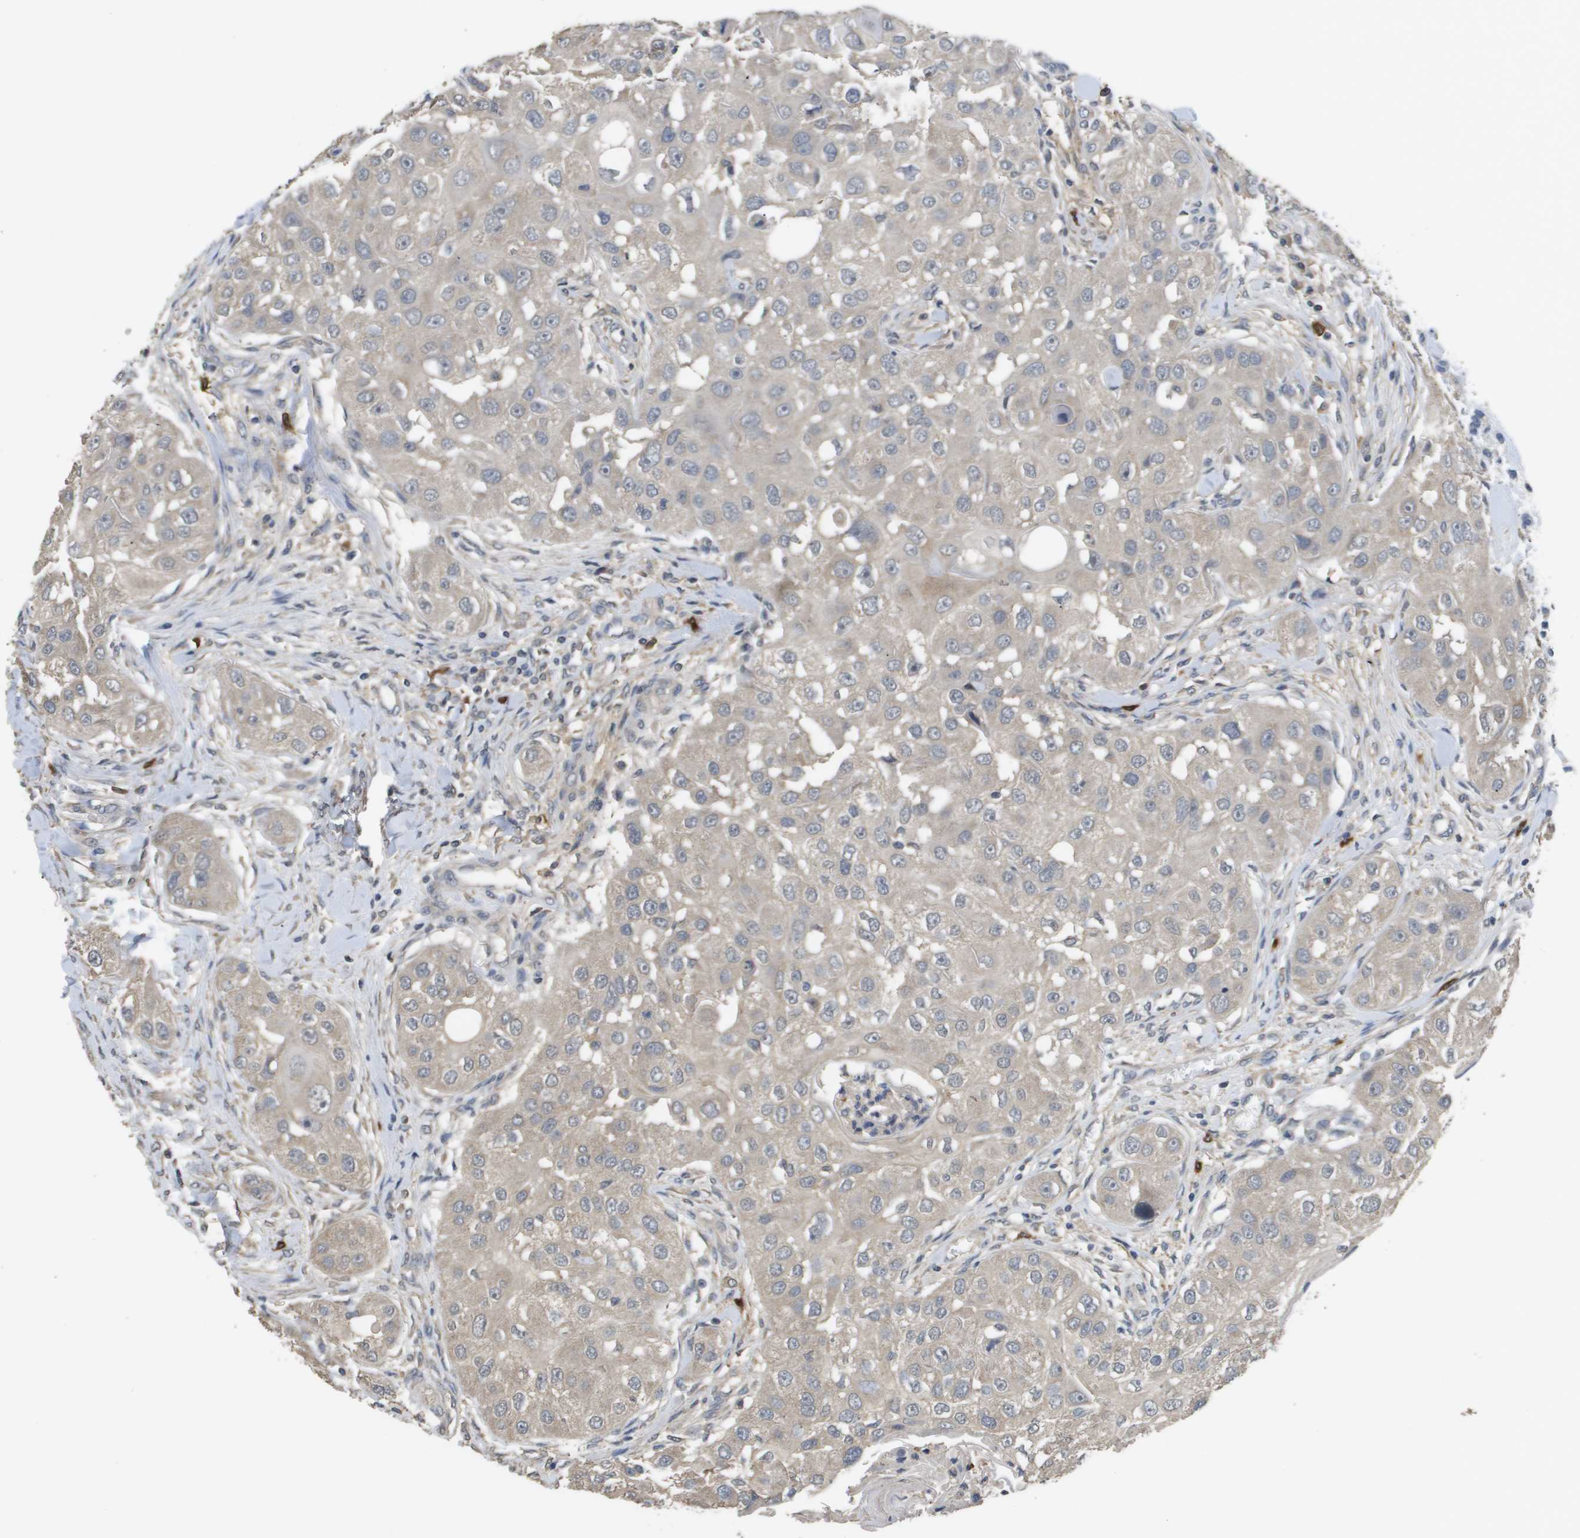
{"staining": {"intensity": "weak", "quantity": ">75%", "location": "cytoplasmic/membranous"}, "tissue": "head and neck cancer", "cell_type": "Tumor cells", "image_type": "cancer", "snomed": [{"axis": "morphology", "description": "Normal tissue, NOS"}, {"axis": "morphology", "description": "Squamous cell carcinoma, NOS"}, {"axis": "topography", "description": "Skeletal muscle"}, {"axis": "topography", "description": "Head-Neck"}], "caption": "Protein staining by immunohistochemistry (IHC) demonstrates weak cytoplasmic/membranous positivity in approximately >75% of tumor cells in head and neck cancer (squamous cell carcinoma).", "gene": "RAB27B", "patient": {"sex": "male", "age": 51}}